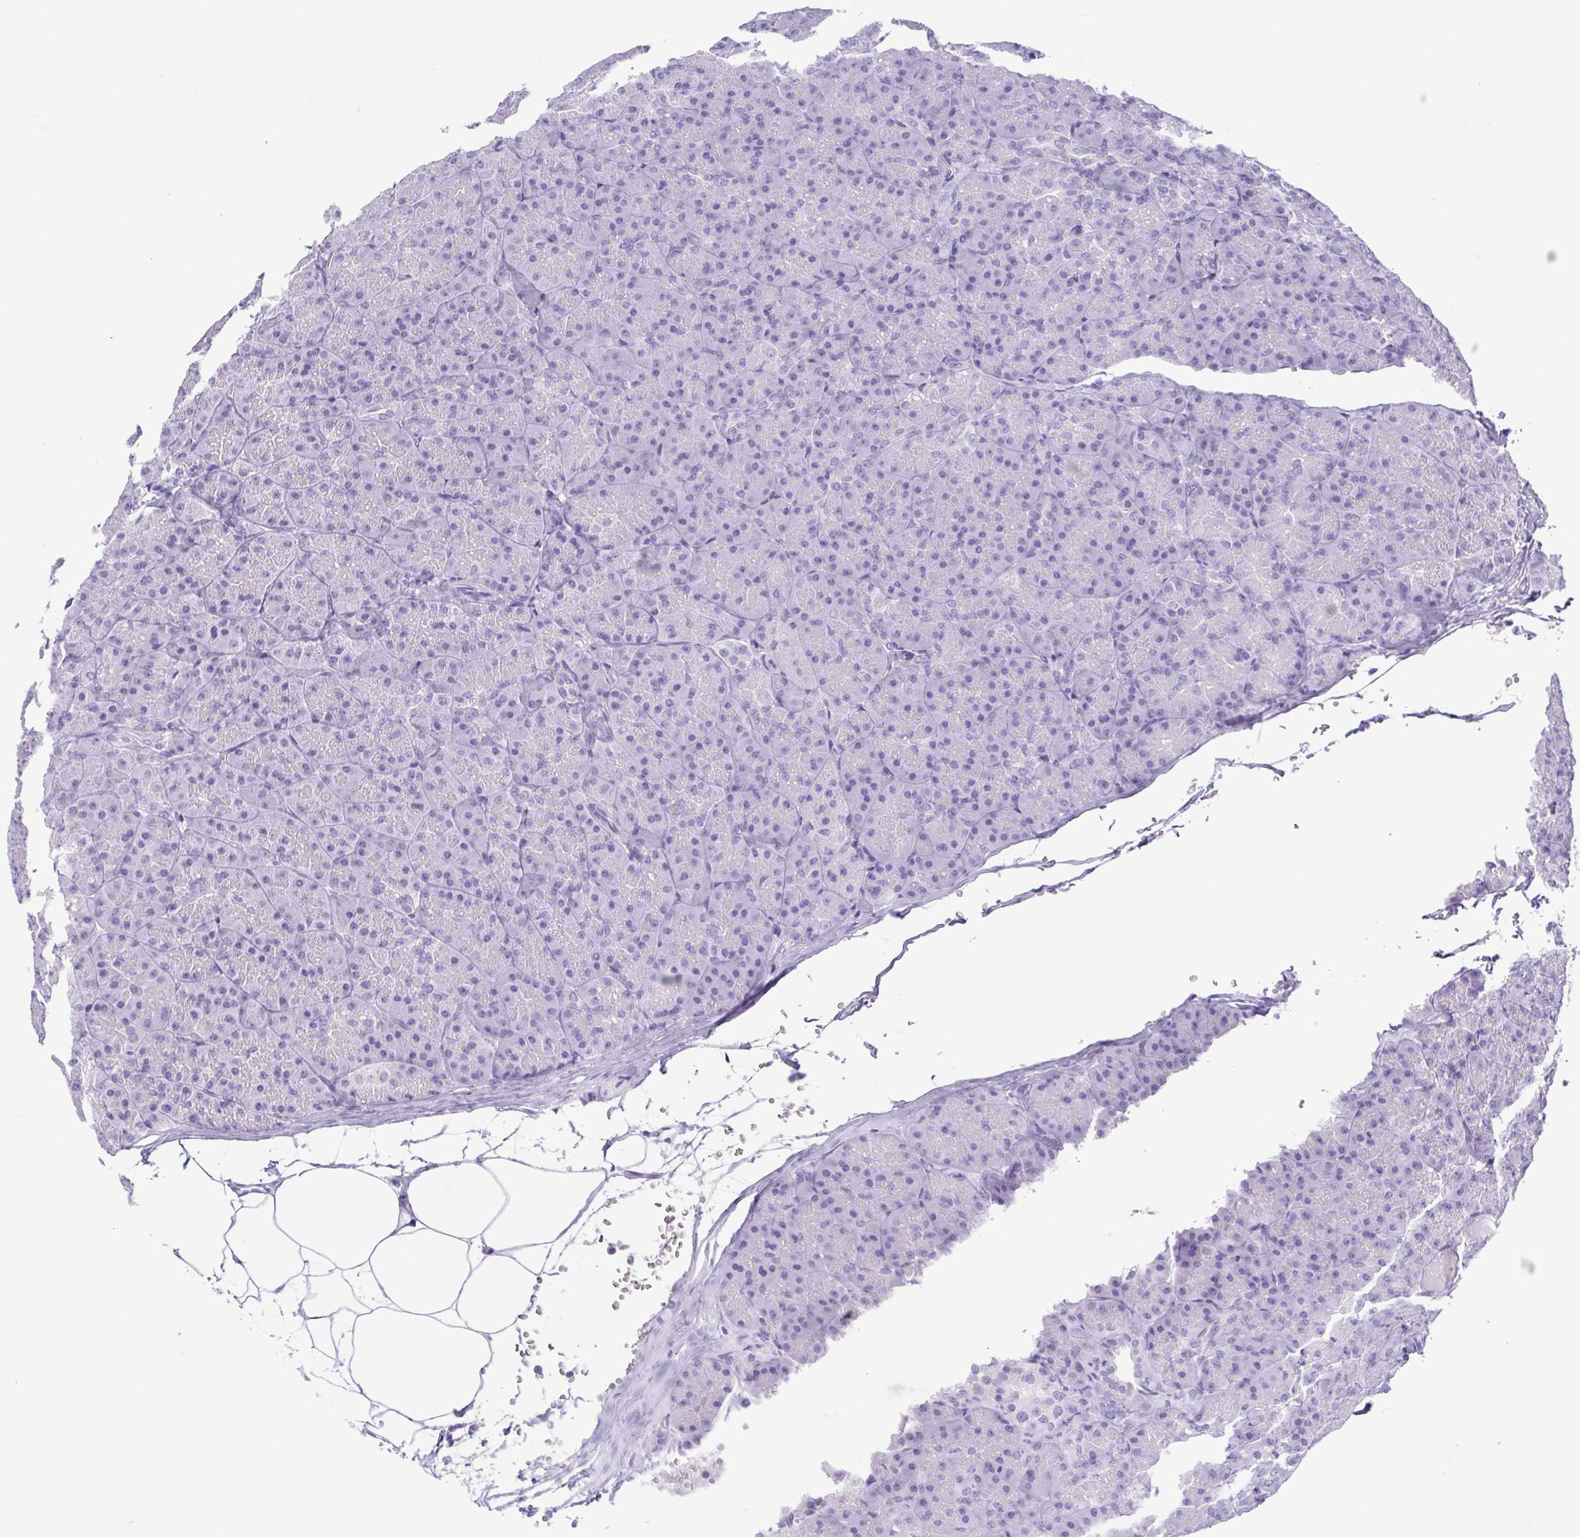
{"staining": {"intensity": "negative", "quantity": "none", "location": "none"}, "tissue": "pancreas", "cell_type": "Exocrine glandular cells", "image_type": "normal", "snomed": [{"axis": "morphology", "description": "Normal tissue, NOS"}, {"axis": "topography", "description": "Pancreas"}], "caption": "IHC histopathology image of normal pancreas: human pancreas stained with DAB demonstrates no significant protein expression in exocrine glandular cells. The staining was performed using DAB (3,3'-diaminobenzidine) to visualize the protein expression in brown, while the nuclei were stained in blue with hematoxylin (Magnification: 20x).", "gene": "CASP14", "patient": {"sex": "male", "age": 57}}